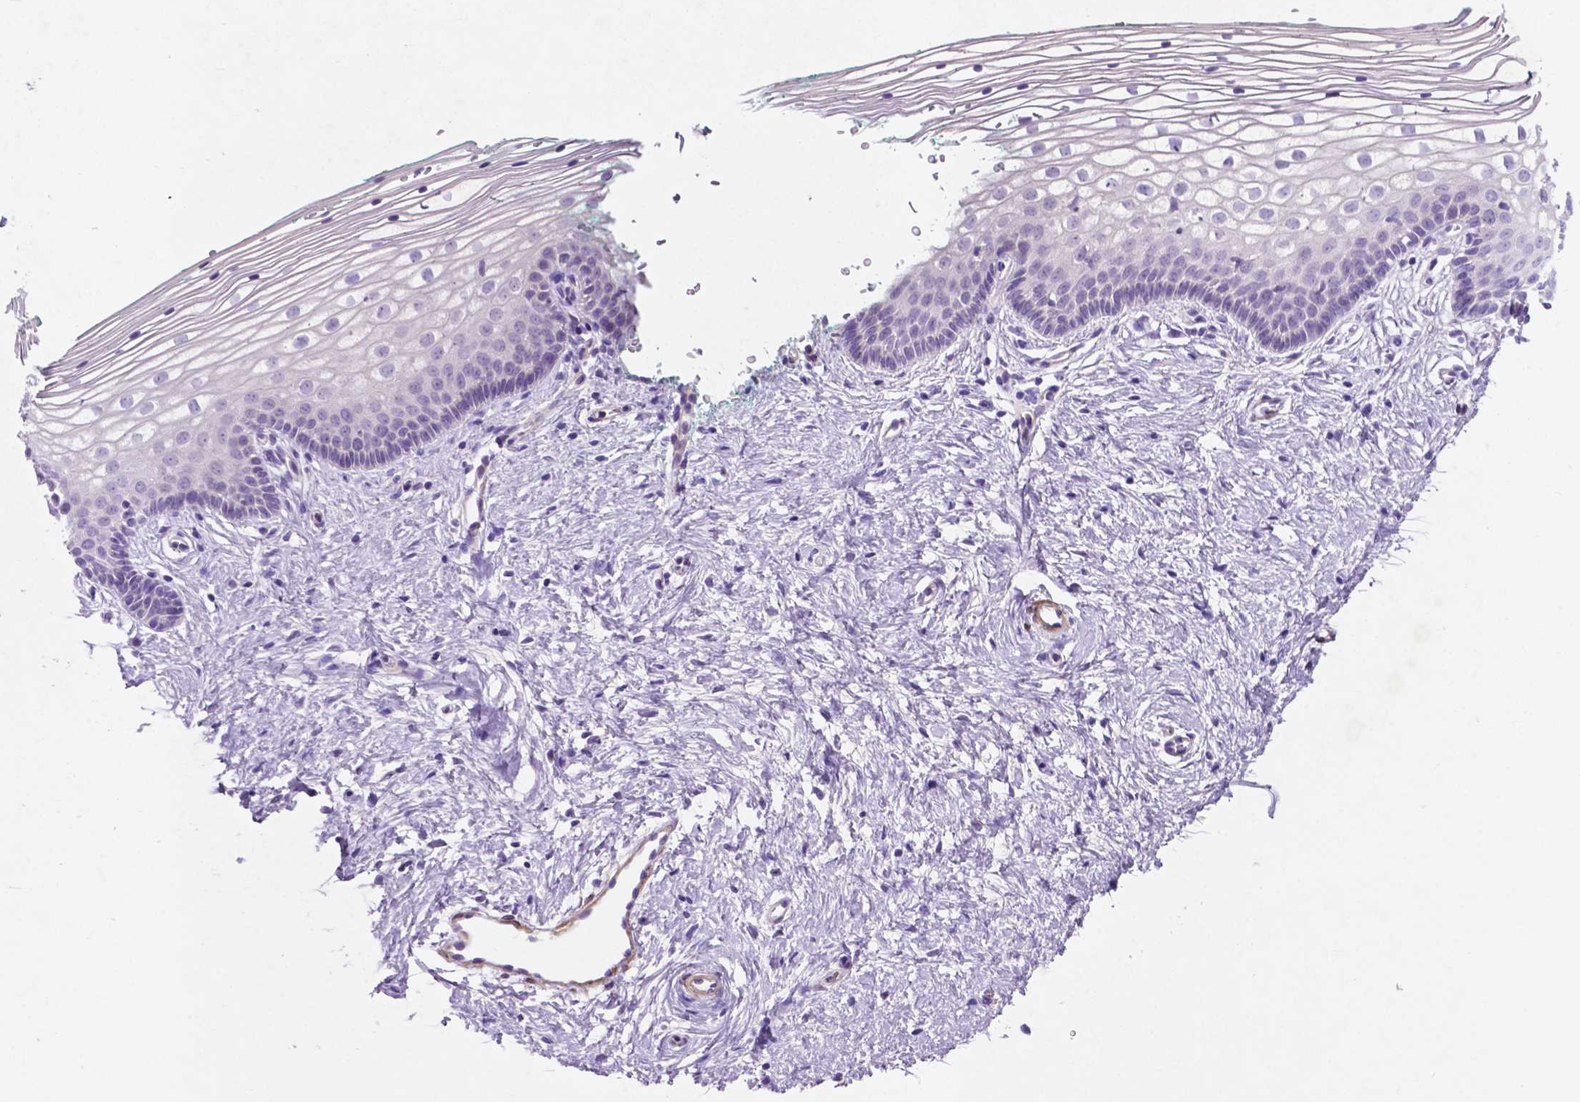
{"staining": {"intensity": "negative", "quantity": "none", "location": "none"}, "tissue": "vagina", "cell_type": "Squamous epithelial cells", "image_type": "normal", "snomed": [{"axis": "morphology", "description": "Normal tissue, NOS"}, {"axis": "topography", "description": "Vagina"}], "caption": "Photomicrograph shows no significant protein expression in squamous epithelial cells of normal vagina.", "gene": "ASPG", "patient": {"sex": "female", "age": 36}}